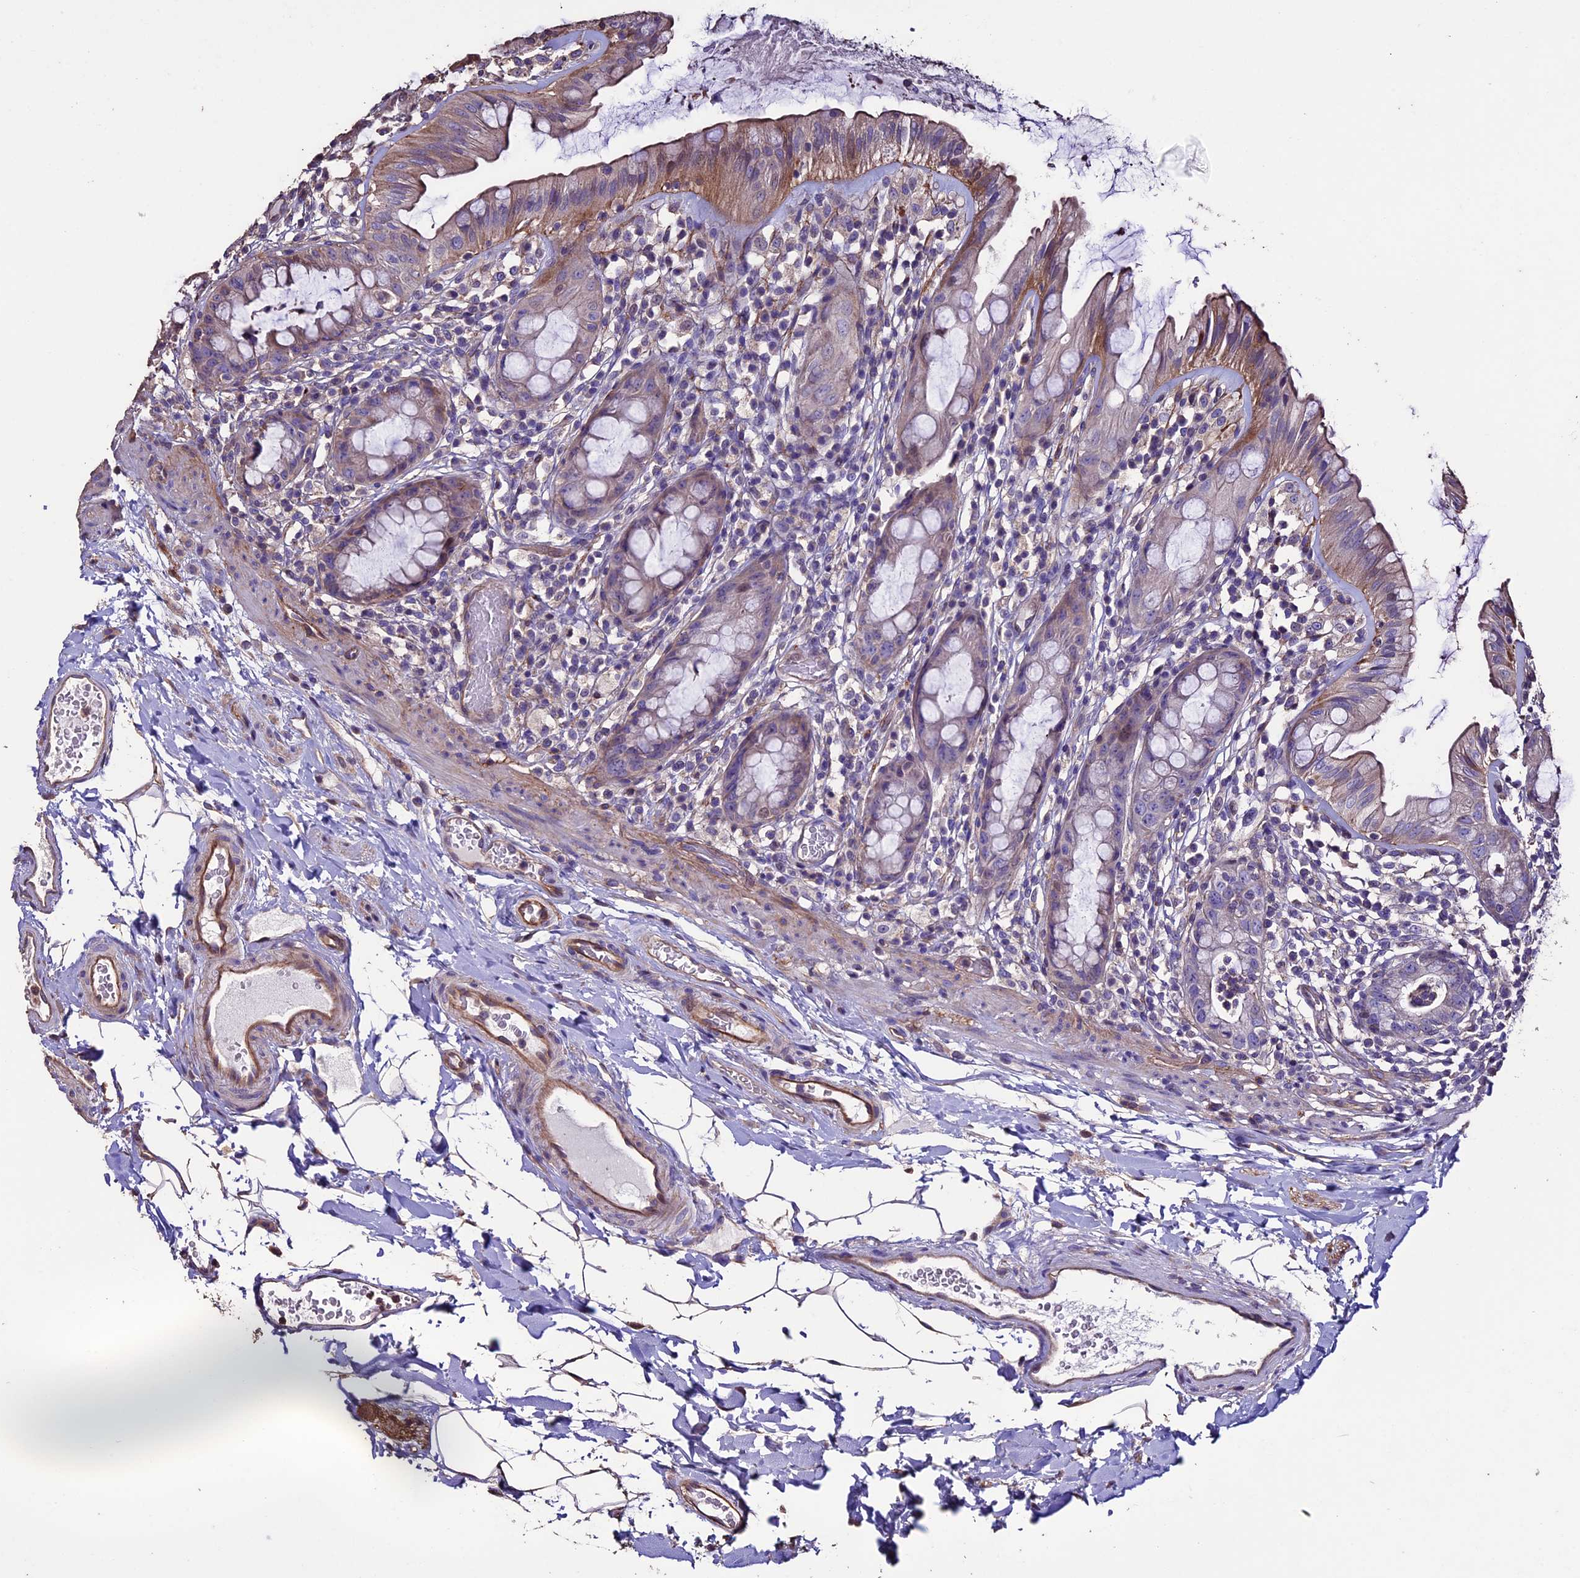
{"staining": {"intensity": "moderate", "quantity": "25%-75%", "location": "cytoplasmic/membranous"}, "tissue": "rectum", "cell_type": "Glandular cells", "image_type": "normal", "snomed": [{"axis": "morphology", "description": "Normal tissue, NOS"}, {"axis": "topography", "description": "Rectum"}], "caption": "Glandular cells display moderate cytoplasmic/membranous positivity in about 25%-75% of cells in normal rectum.", "gene": "USB1", "patient": {"sex": "female", "age": 57}}